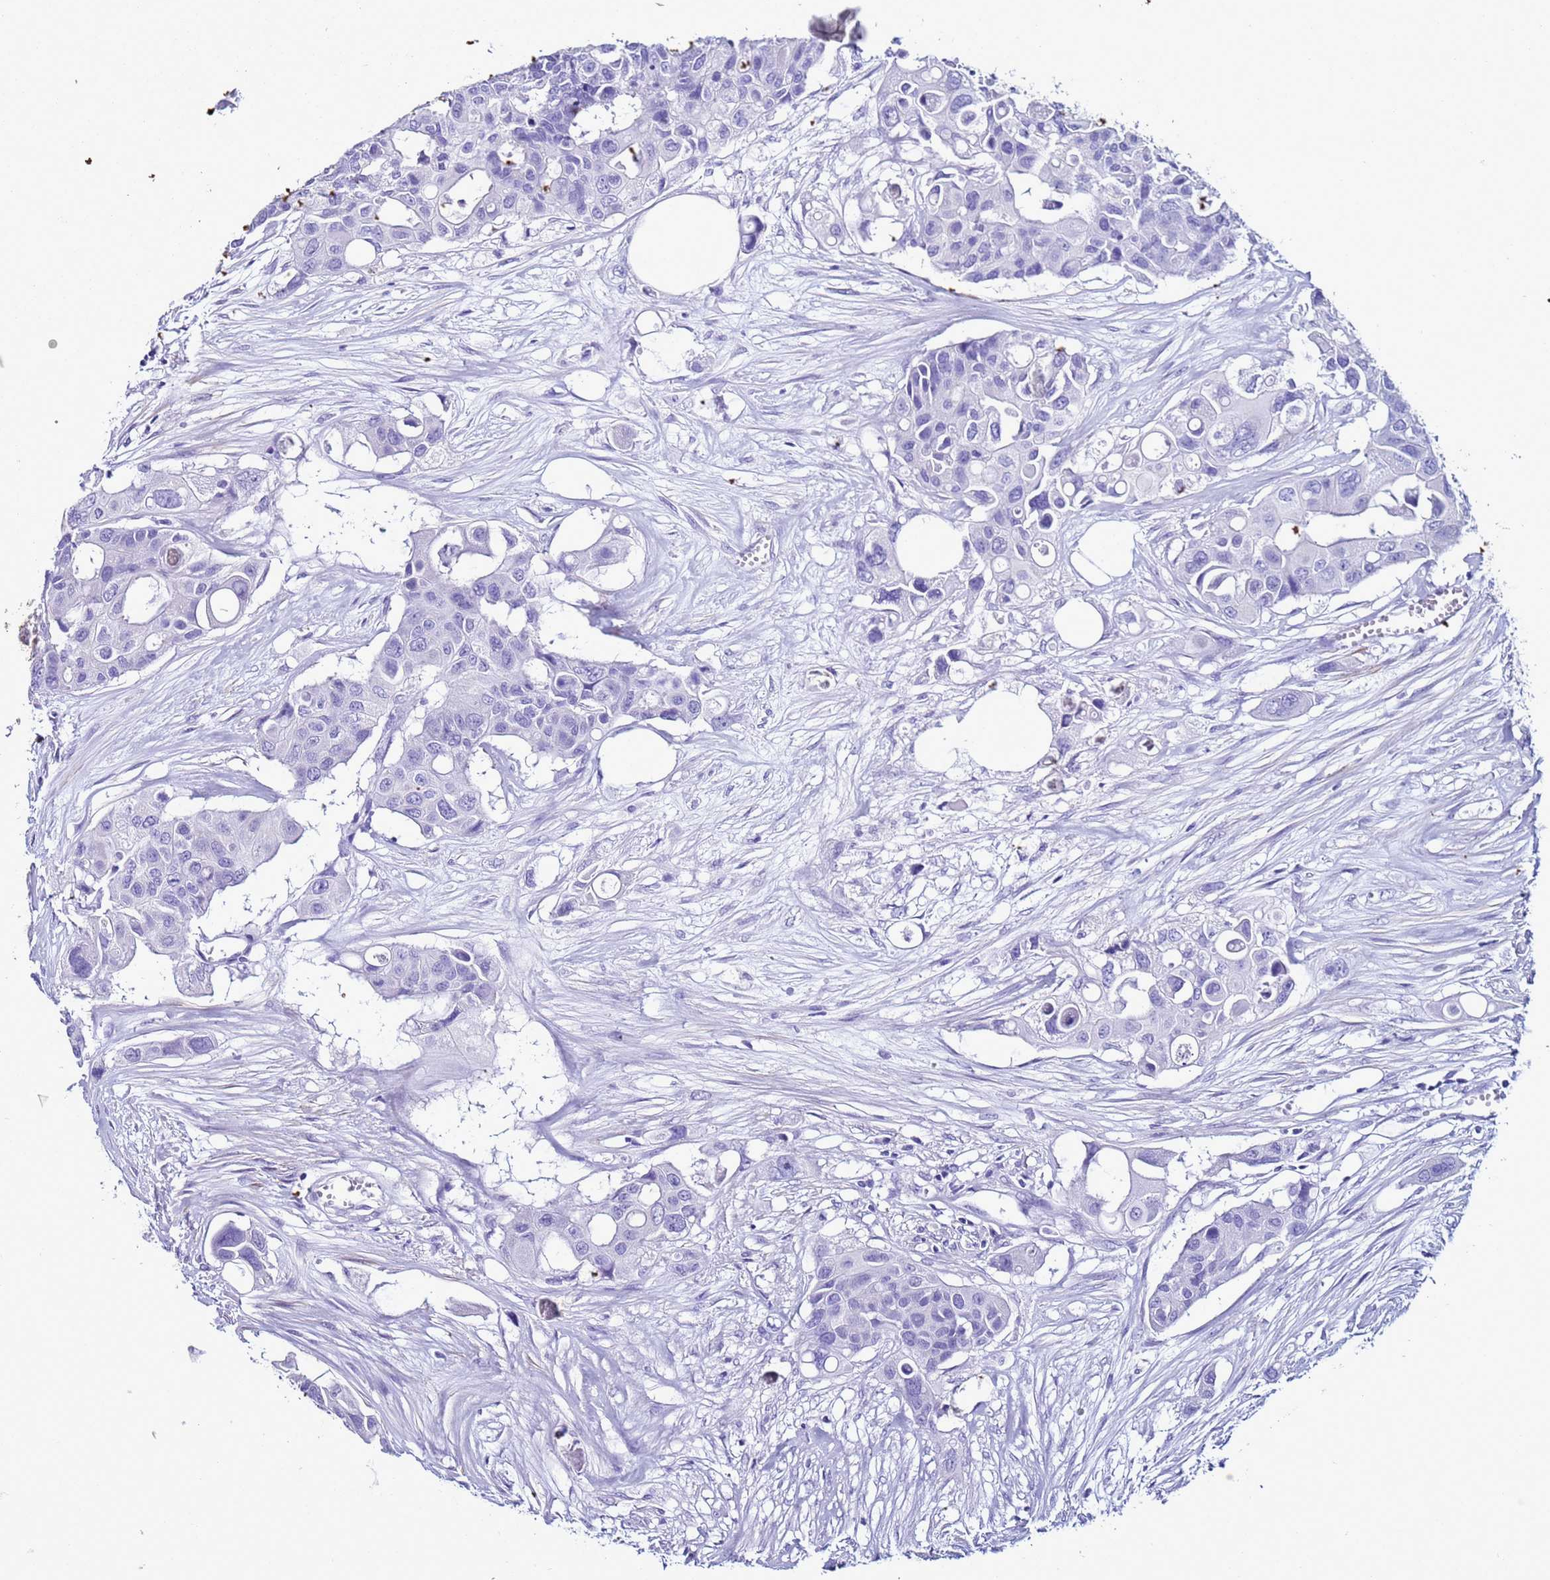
{"staining": {"intensity": "negative", "quantity": "none", "location": "none"}, "tissue": "colorectal cancer", "cell_type": "Tumor cells", "image_type": "cancer", "snomed": [{"axis": "morphology", "description": "Adenocarcinoma, NOS"}, {"axis": "topography", "description": "Colon"}], "caption": "Immunohistochemical staining of human colorectal cancer (adenocarcinoma) displays no significant staining in tumor cells.", "gene": "LCMT1", "patient": {"sex": "male", "age": 77}}